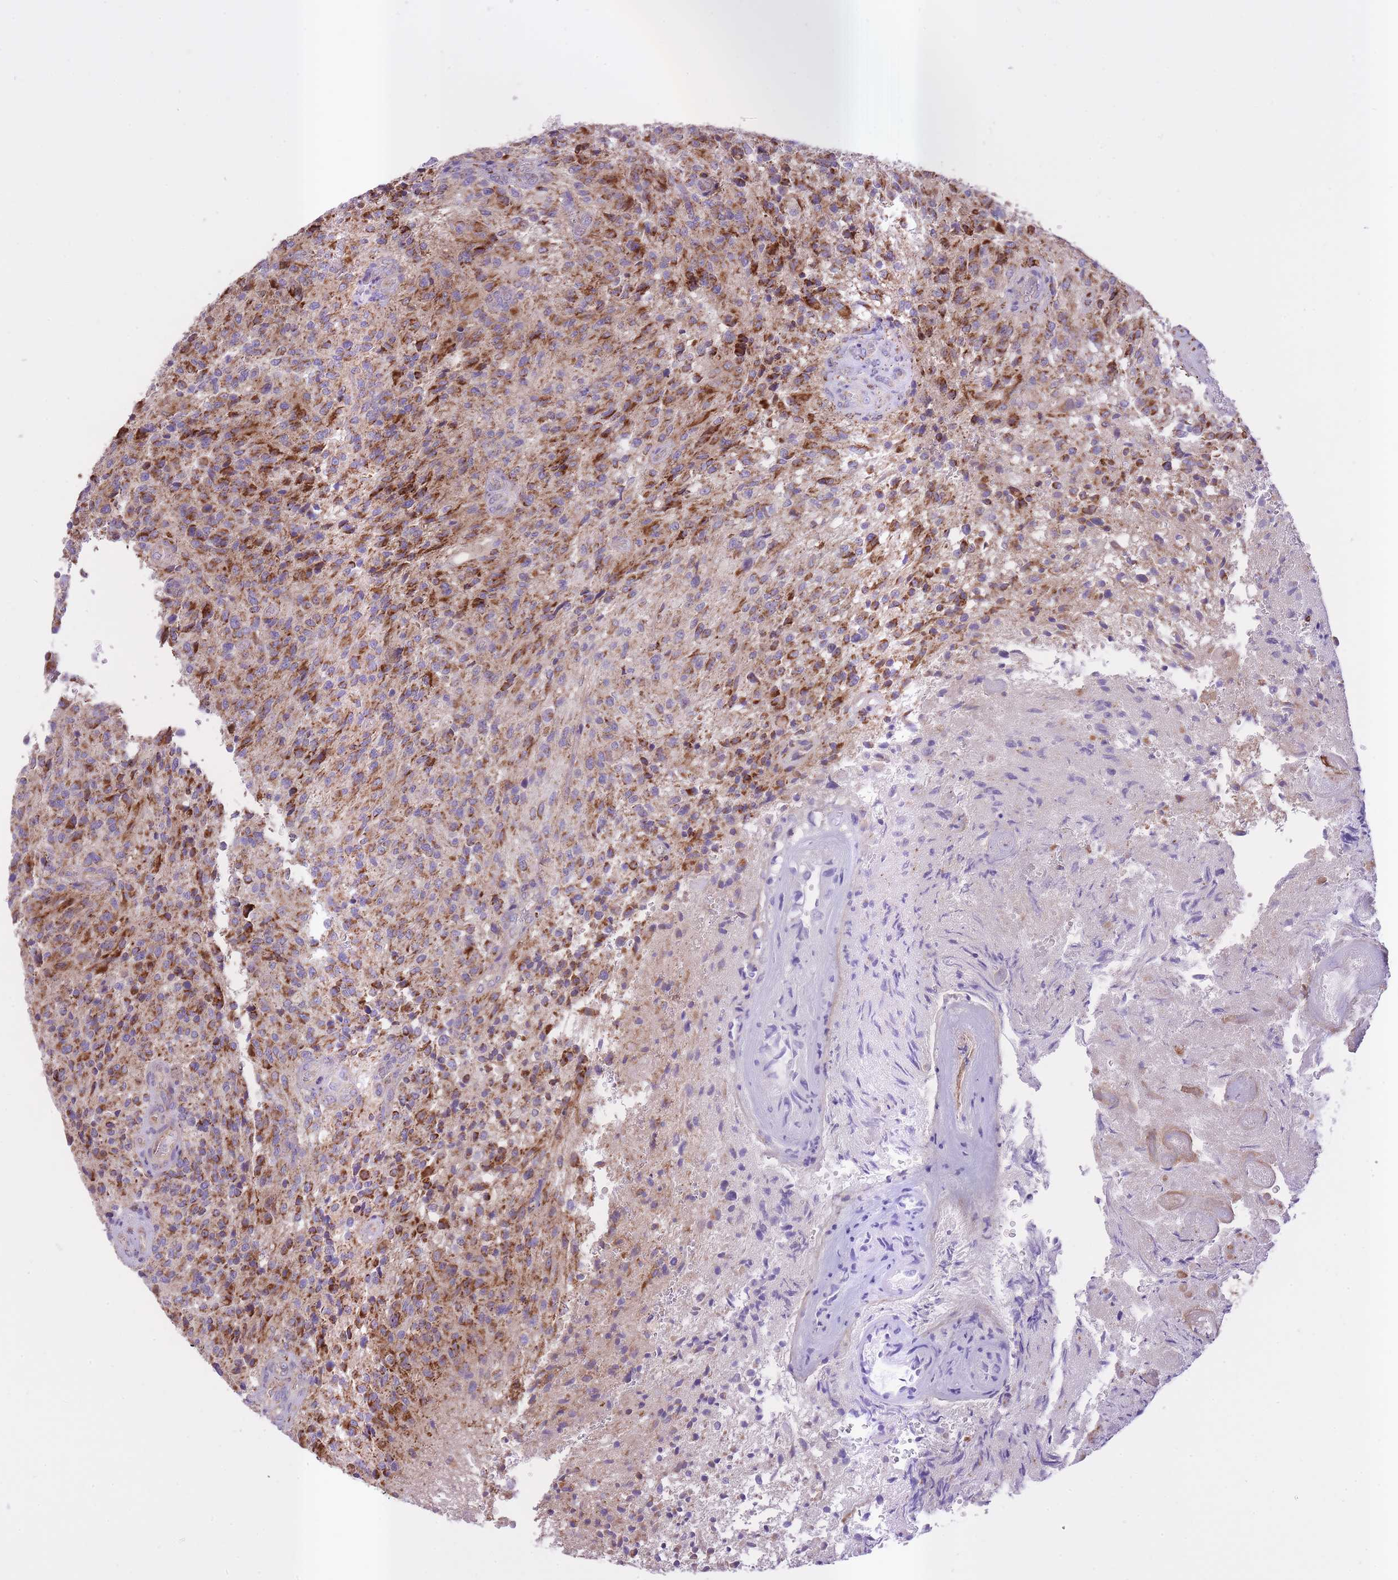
{"staining": {"intensity": "strong", "quantity": "25%-75%", "location": "cytoplasmic/membranous"}, "tissue": "glioma", "cell_type": "Tumor cells", "image_type": "cancer", "snomed": [{"axis": "morphology", "description": "Normal tissue, NOS"}, {"axis": "morphology", "description": "Glioma, malignant, High grade"}, {"axis": "topography", "description": "Cerebral cortex"}], "caption": "There is high levels of strong cytoplasmic/membranous expression in tumor cells of malignant high-grade glioma, as demonstrated by immunohistochemical staining (brown color).", "gene": "ST3GAL3", "patient": {"sex": "male", "age": 56}}